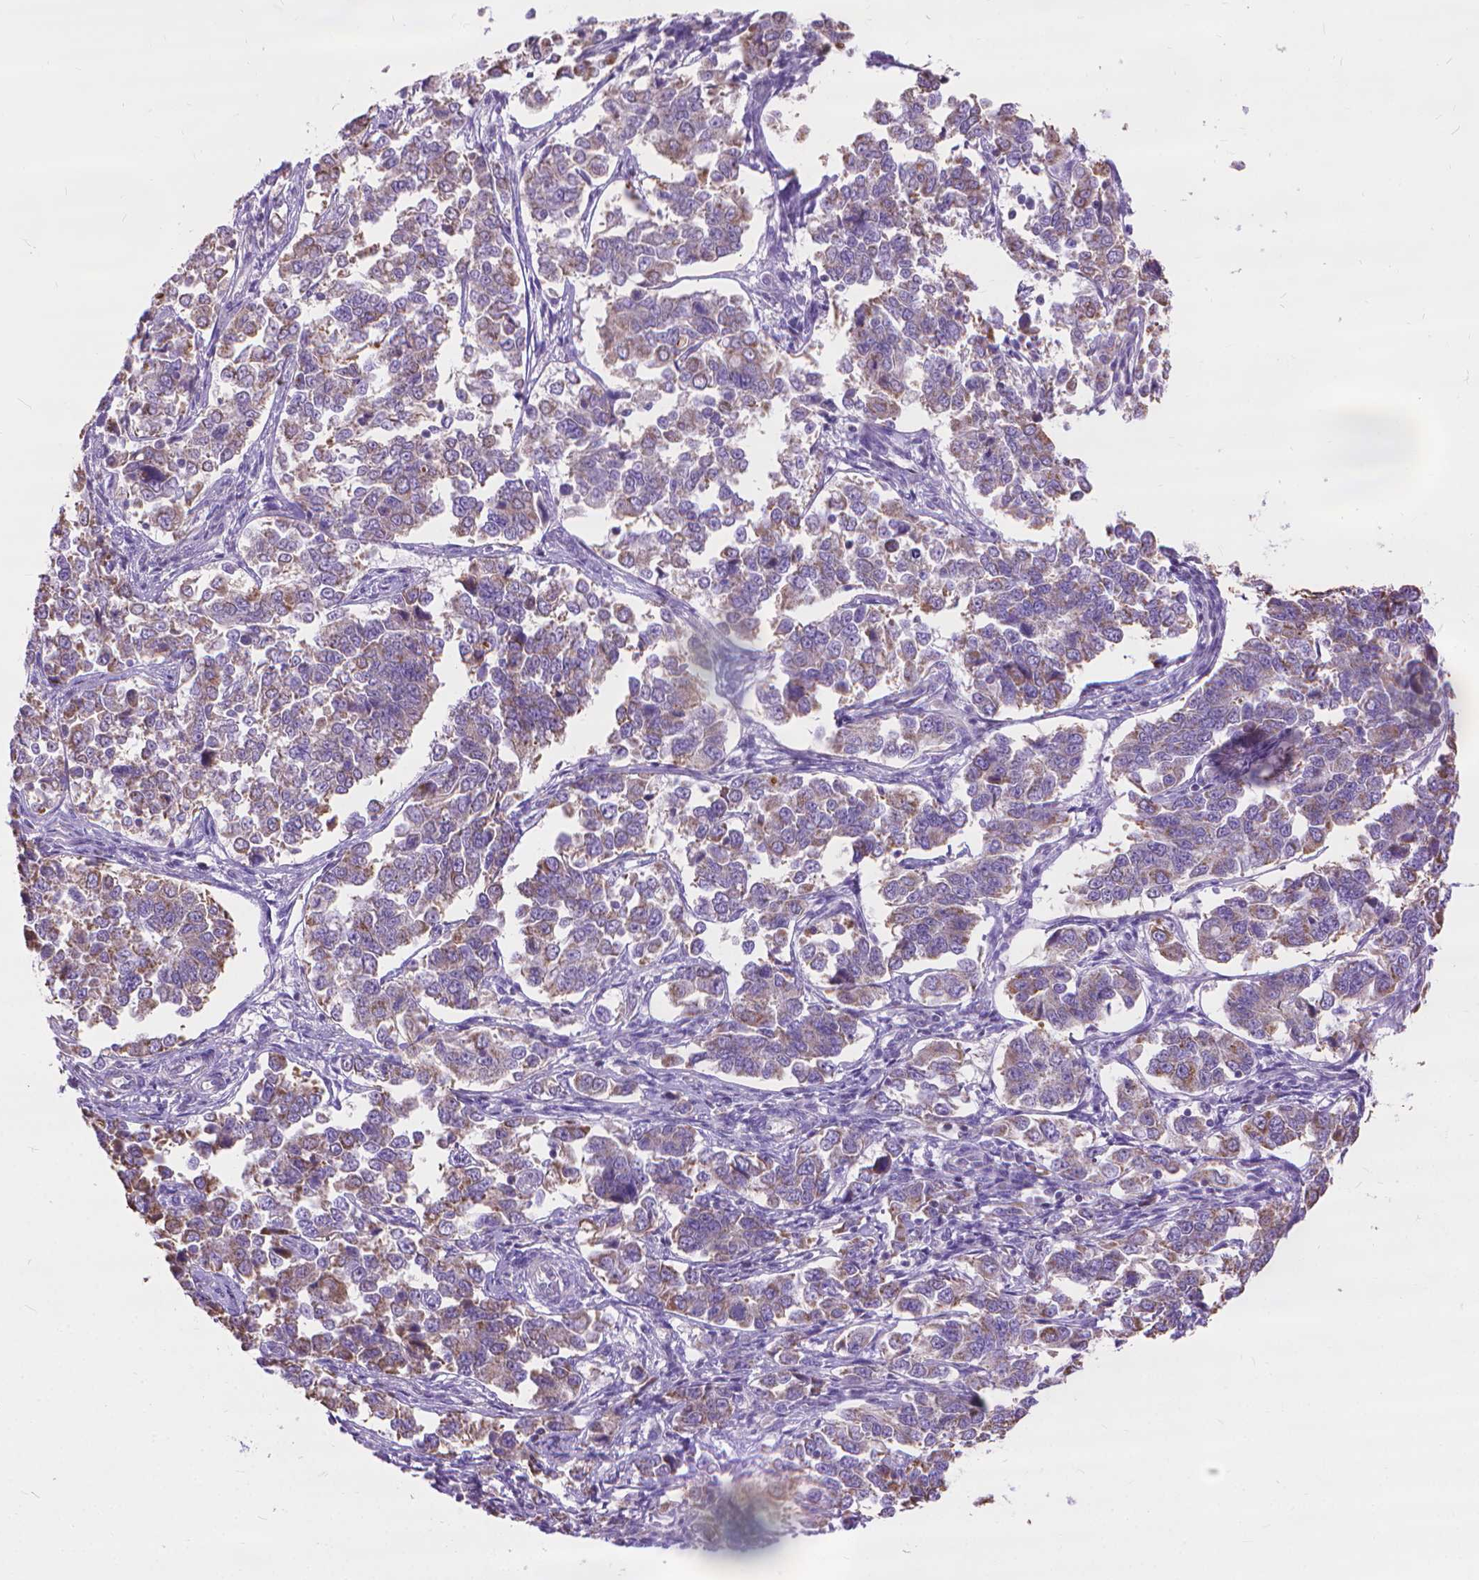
{"staining": {"intensity": "moderate", "quantity": "25%-75%", "location": "cytoplasmic/membranous"}, "tissue": "endometrial cancer", "cell_type": "Tumor cells", "image_type": "cancer", "snomed": [{"axis": "morphology", "description": "Adenocarcinoma, NOS"}, {"axis": "topography", "description": "Endometrium"}], "caption": "Immunohistochemistry (IHC) photomicrograph of neoplastic tissue: human adenocarcinoma (endometrial) stained using IHC reveals medium levels of moderate protein expression localized specifically in the cytoplasmic/membranous of tumor cells, appearing as a cytoplasmic/membranous brown color.", "gene": "SYN1", "patient": {"sex": "female", "age": 43}}